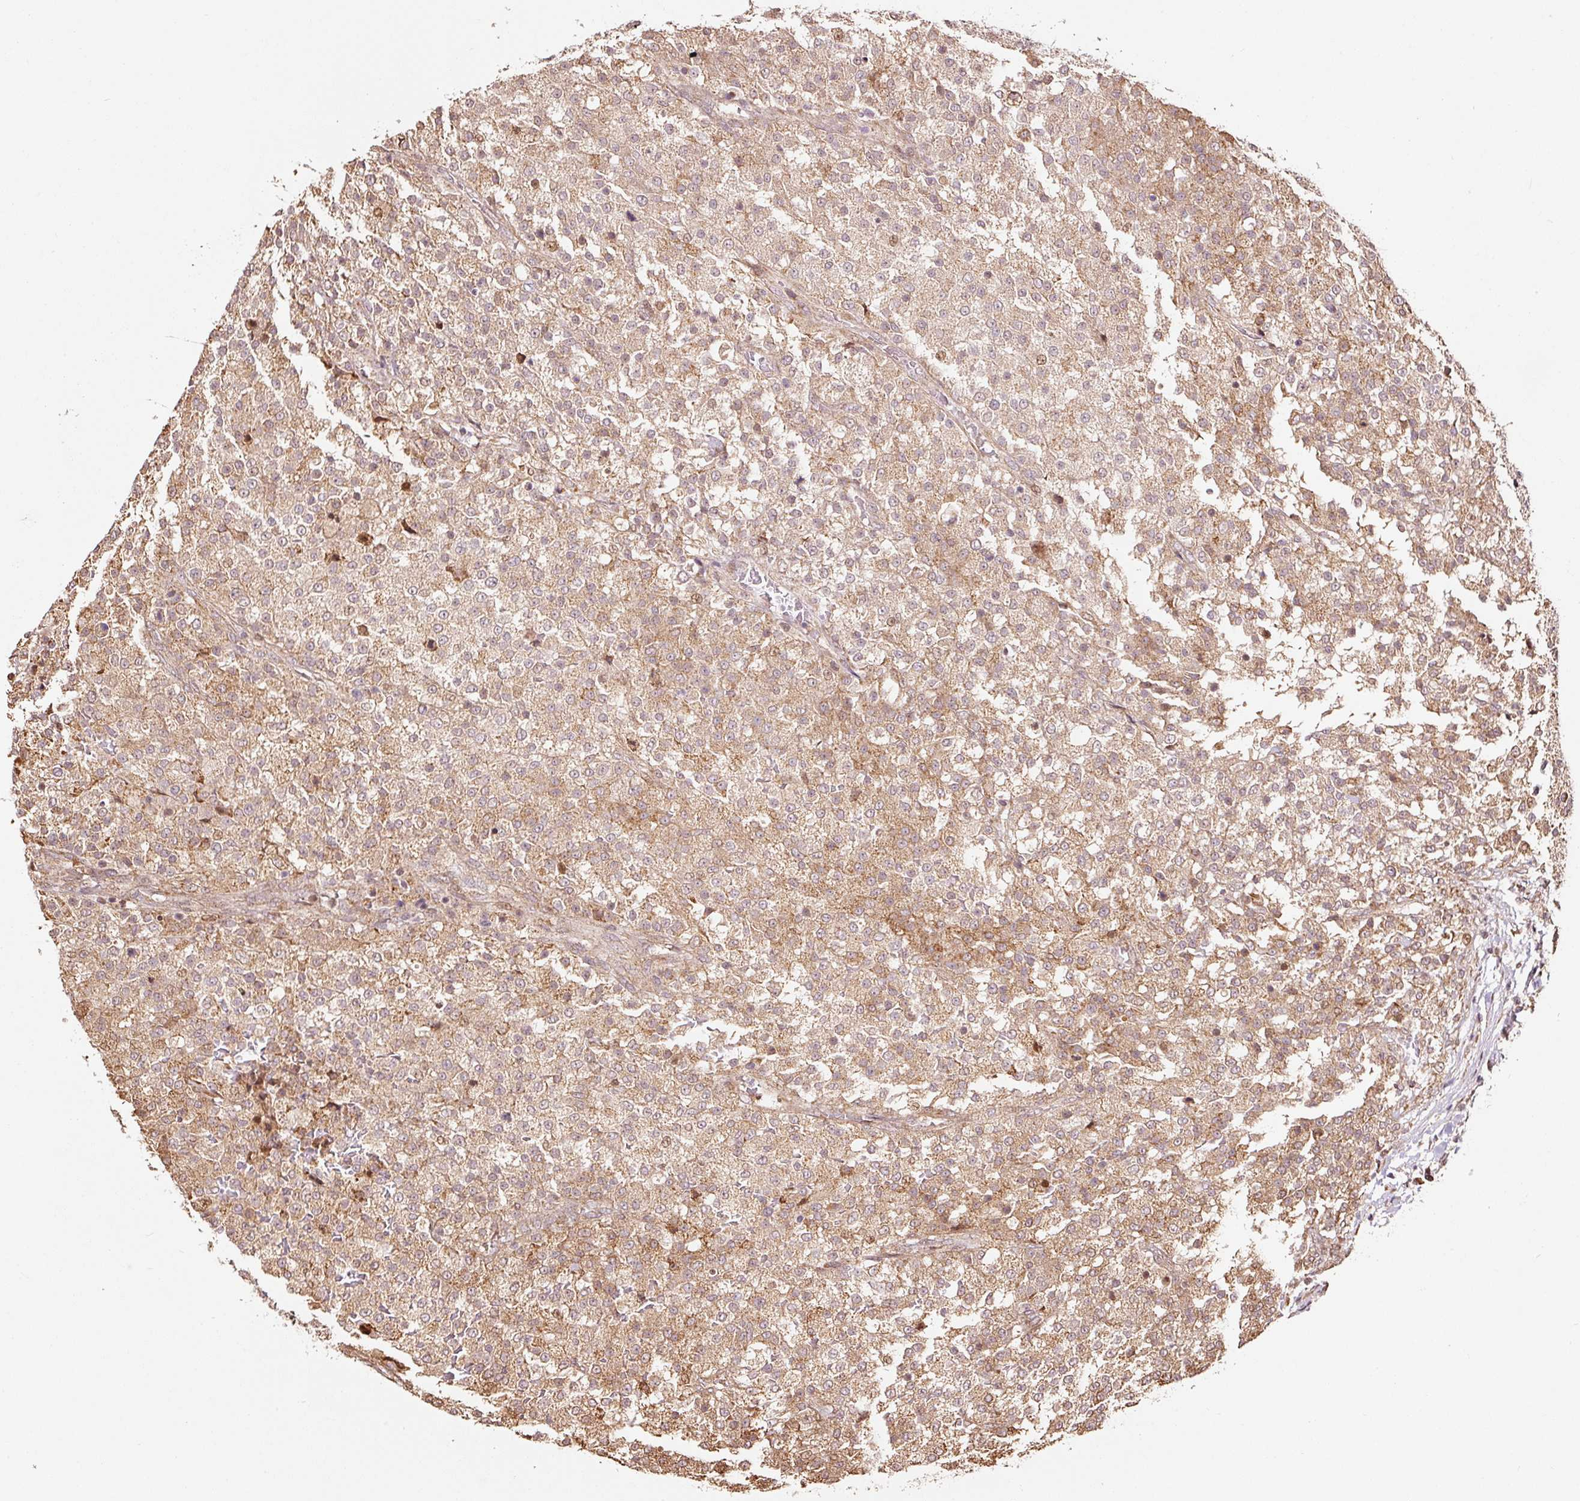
{"staining": {"intensity": "moderate", "quantity": ">75%", "location": "cytoplasmic/membranous"}, "tissue": "testis cancer", "cell_type": "Tumor cells", "image_type": "cancer", "snomed": [{"axis": "morphology", "description": "Seminoma, NOS"}, {"axis": "topography", "description": "Testis"}], "caption": "Testis cancer (seminoma) stained for a protein reveals moderate cytoplasmic/membranous positivity in tumor cells.", "gene": "ETF1", "patient": {"sex": "male", "age": 59}}